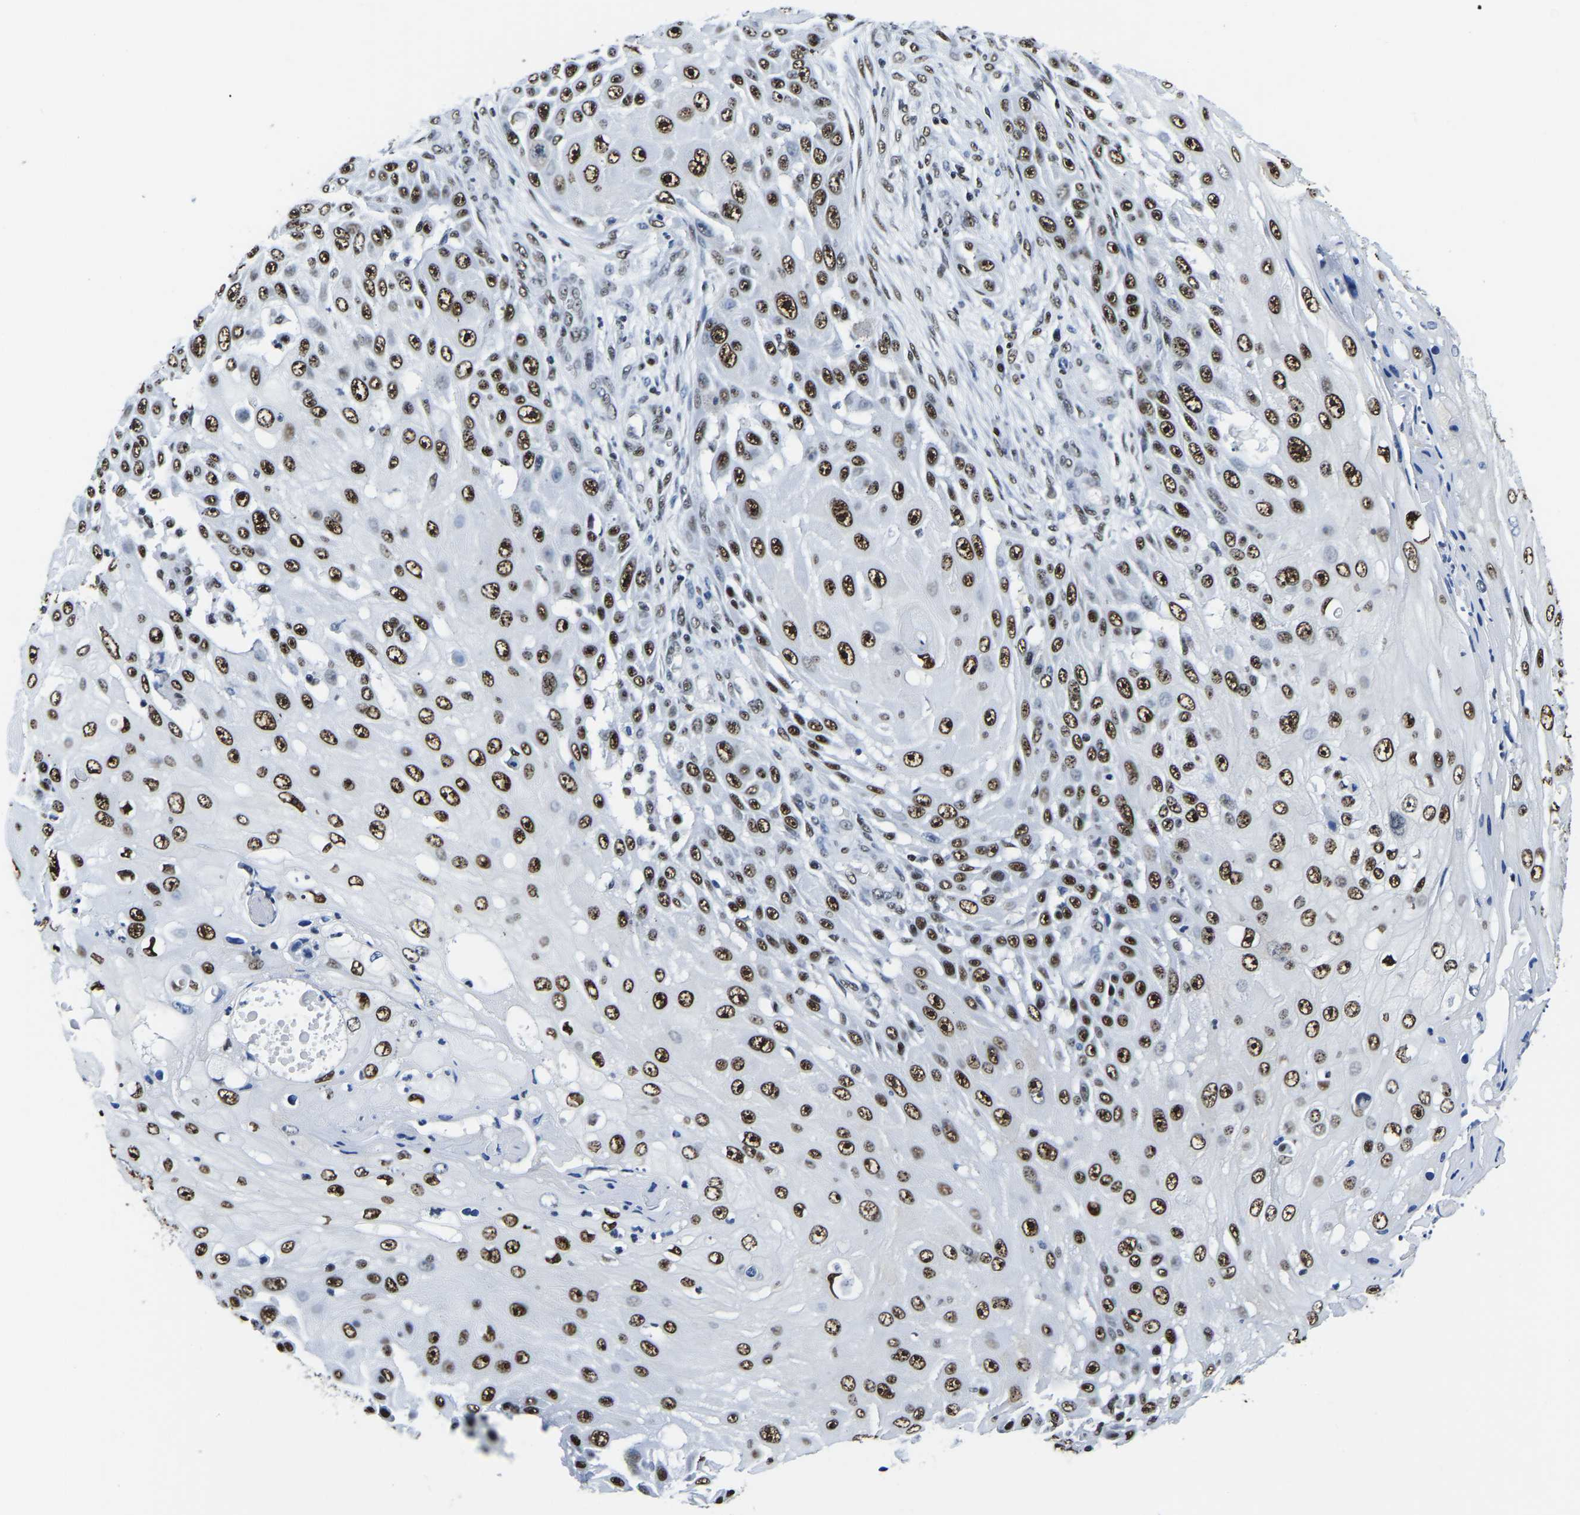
{"staining": {"intensity": "strong", "quantity": ">75%", "location": "nuclear"}, "tissue": "skin cancer", "cell_type": "Tumor cells", "image_type": "cancer", "snomed": [{"axis": "morphology", "description": "Squamous cell carcinoma, NOS"}, {"axis": "topography", "description": "Skin"}], "caption": "A high-resolution photomicrograph shows immunohistochemistry (IHC) staining of skin squamous cell carcinoma, which exhibits strong nuclear staining in approximately >75% of tumor cells. The staining was performed using DAB (3,3'-diaminobenzidine), with brown indicating positive protein expression. Nuclei are stained blue with hematoxylin.", "gene": "UBA1", "patient": {"sex": "female", "age": 44}}